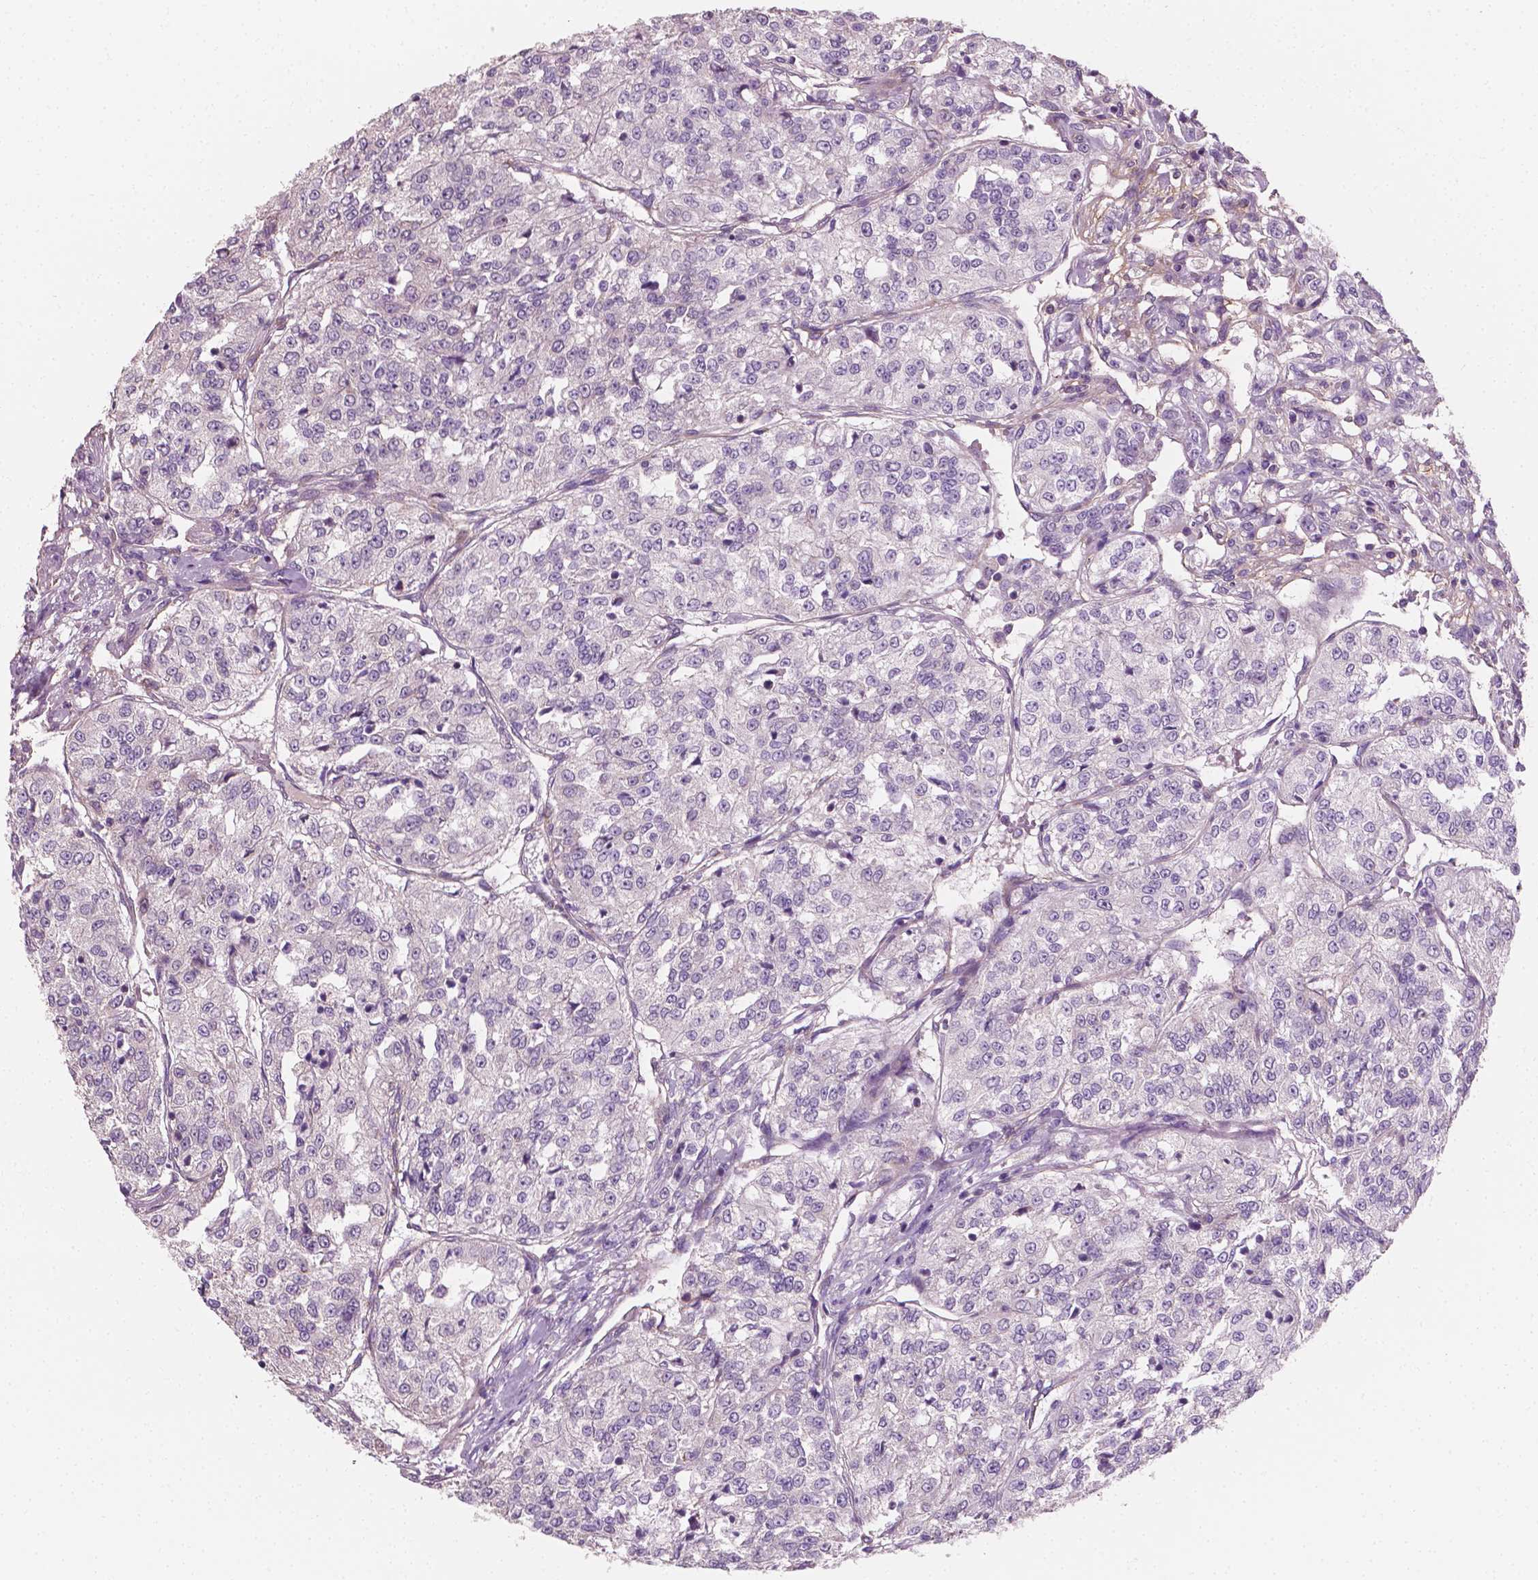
{"staining": {"intensity": "negative", "quantity": "none", "location": "none"}, "tissue": "renal cancer", "cell_type": "Tumor cells", "image_type": "cancer", "snomed": [{"axis": "morphology", "description": "Adenocarcinoma, NOS"}, {"axis": "topography", "description": "Kidney"}], "caption": "Adenocarcinoma (renal) was stained to show a protein in brown. There is no significant positivity in tumor cells. (DAB immunohistochemistry with hematoxylin counter stain).", "gene": "PTX3", "patient": {"sex": "female", "age": 63}}